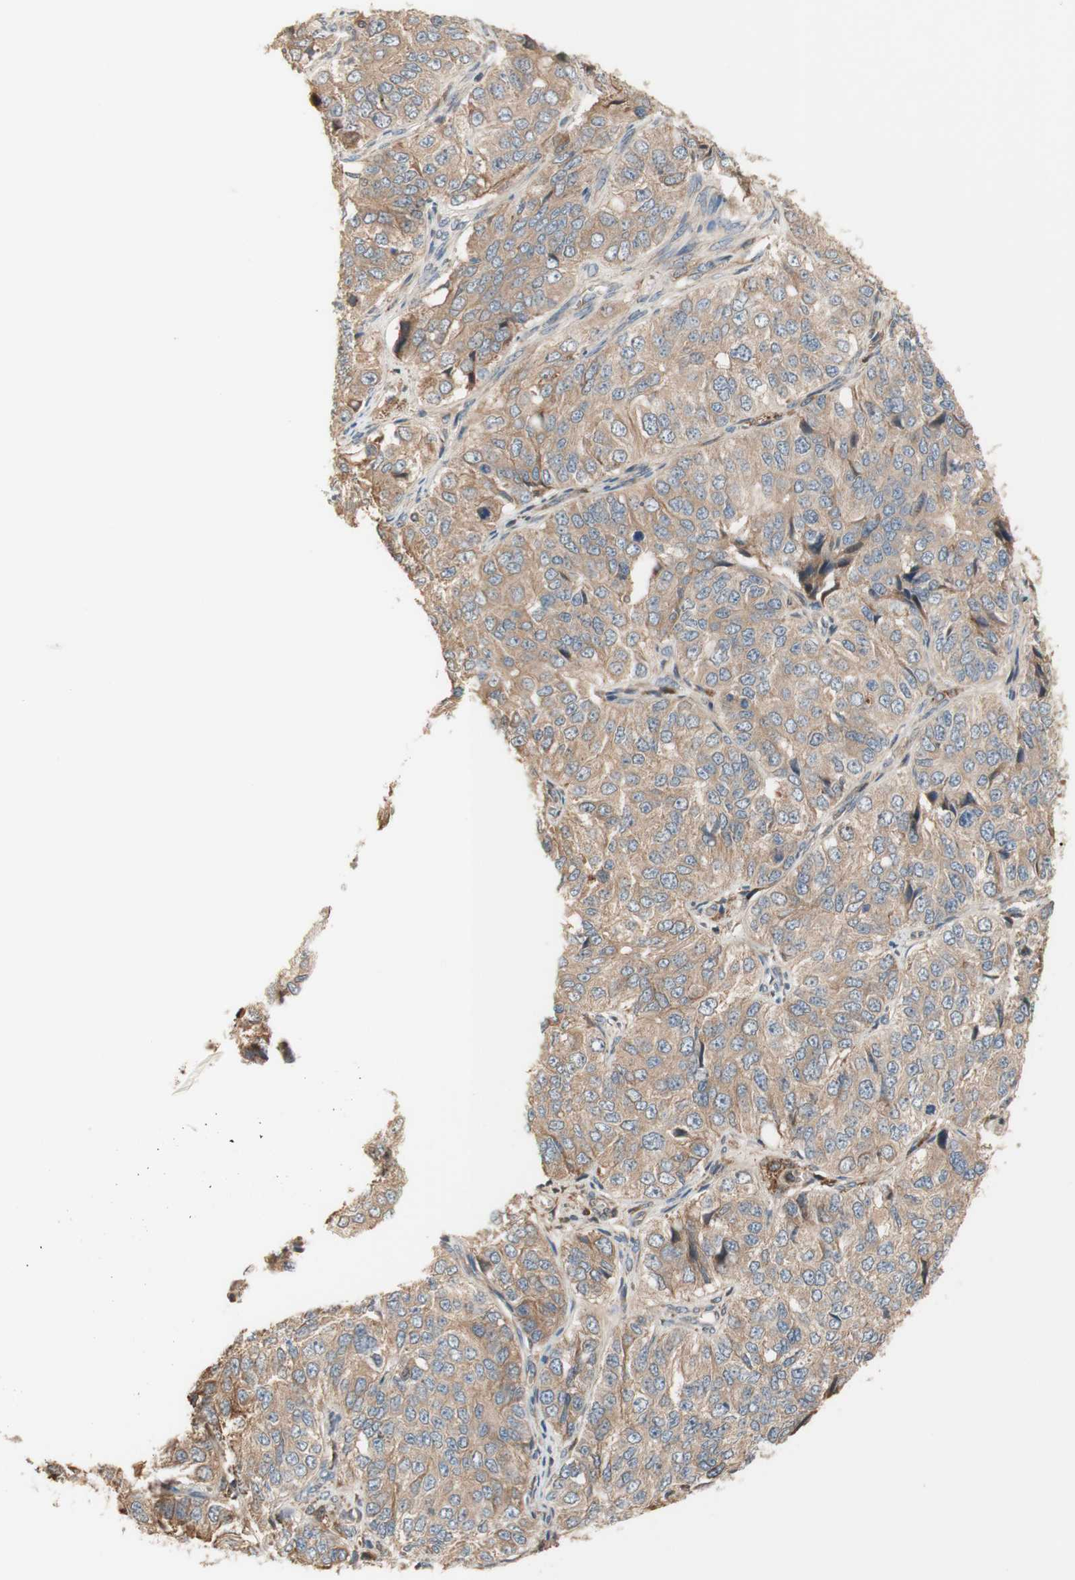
{"staining": {"intensity": "weak", "quantity": ">75%", "location": "cytoplasmic/membranous"}, "tissue": "ovarian cancer", "cell_type": "Tumor cells", "image_type": "cancer", "snomed": [{"axis": "morphology", "description": "Carcinoma, endometroid"}, {"axis": "topography", "description": "Ovary"}], "caption": "Immunohistochemistry (IHC) photomicrograph of neoplastic tissue: ovarian cancer (endometroid carcinoma) stained using IHC shows low levels of weak protein expression localized specifically in the cytoplasmic/membranous of tumor cells, appearing as a cytoplasmic/membranous brown color.", "gene": "PTPN21", "patient": {"sex": "female", "age": 51}}